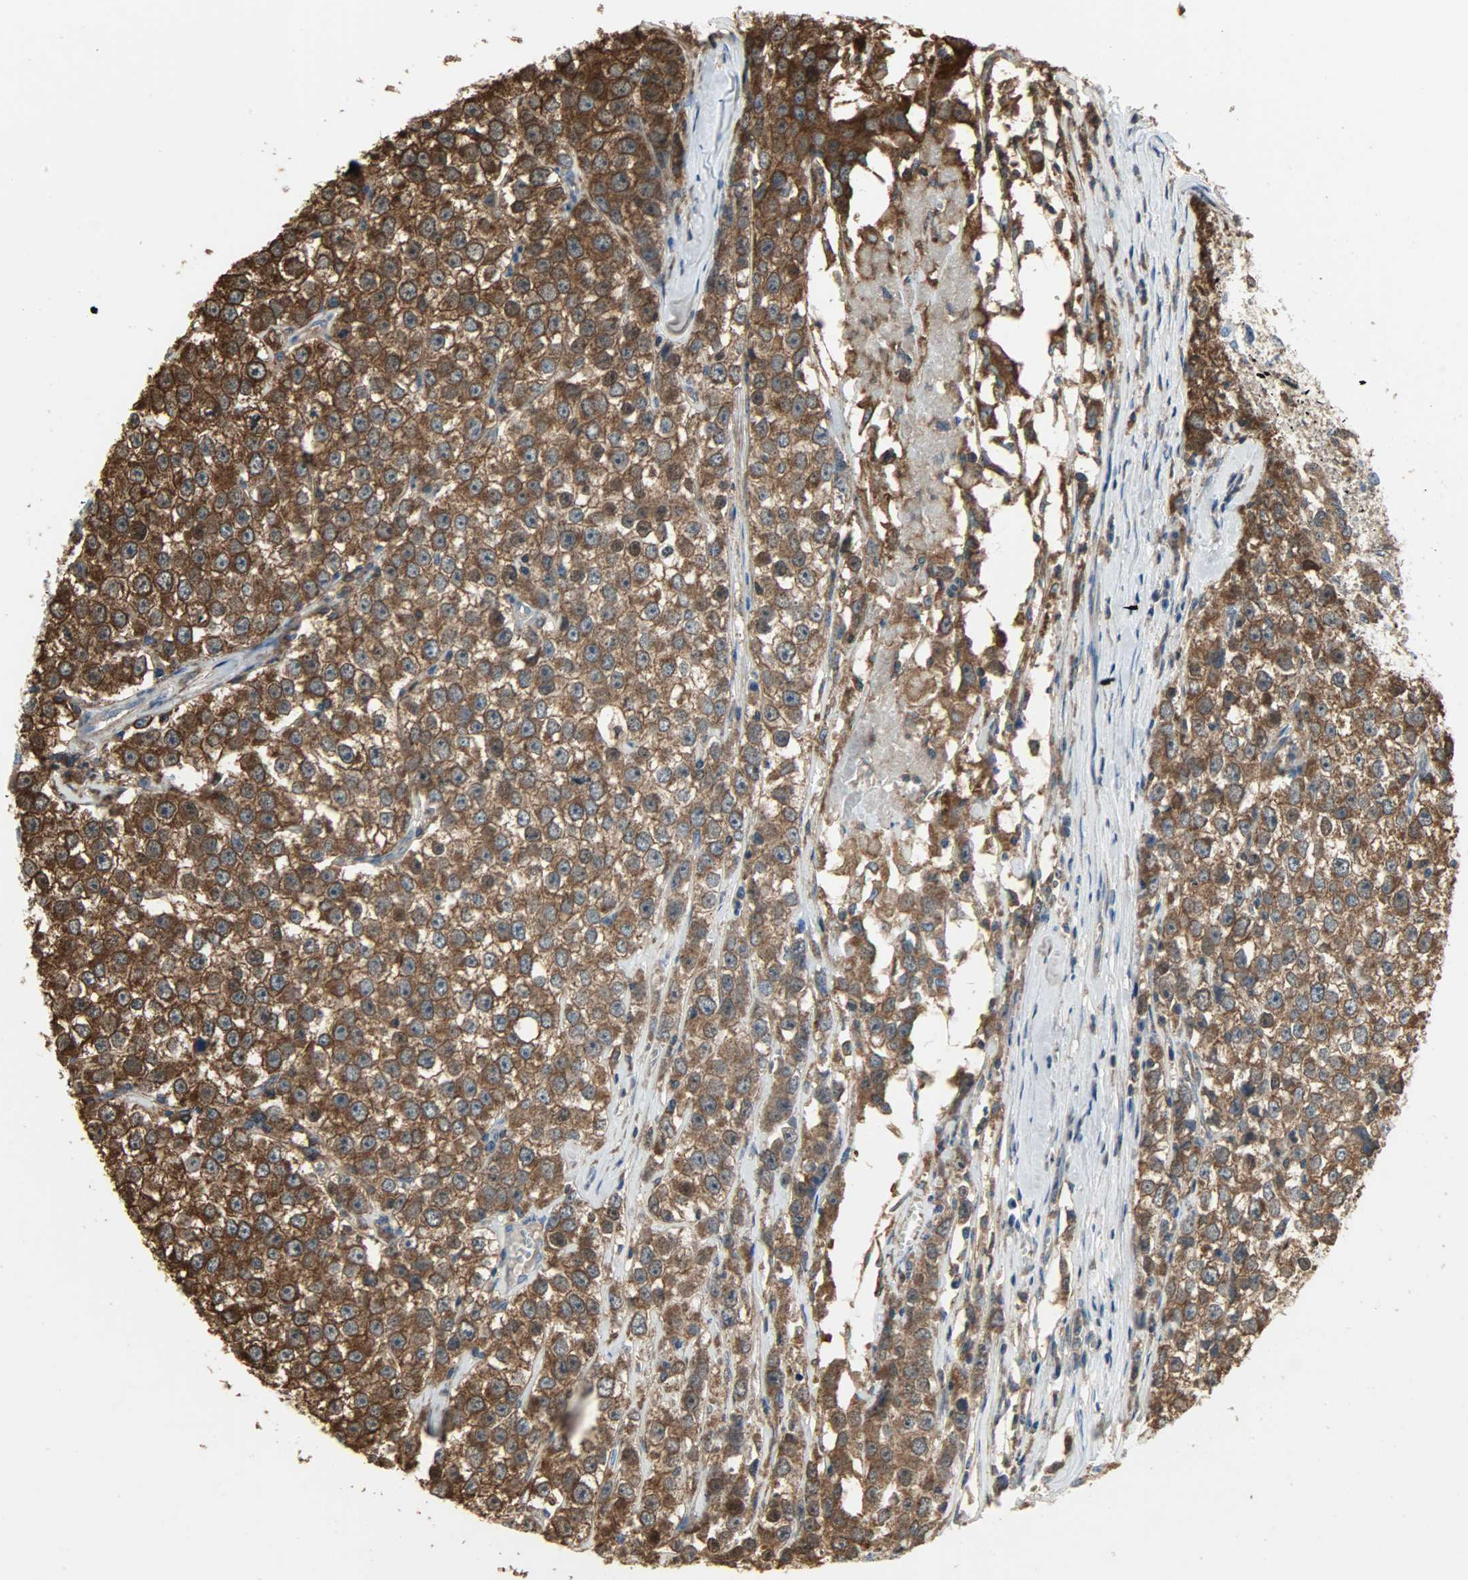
{"staining": {"intensity": "strong", "quantity": ">75%", "location": "cytoplasmic/membranous"}, "tissue": "testis cancer", "cell_type": "Tumor cells", "image_type": "cancer", "snomed": [{"axis": "morphology", "description": "Seminoma, NOS"}, {"axis": "morphology", "description": "Carcinoma, Embryonal, NOS"}, {"axis": "topography", "description": "Testis"}], "caption": "Testis seminoma was stained to show a protein in brown. There is high levels of strong cytoplasmic/membranous staining in about >75% of tumor cells.", "gene": "LDHB", "patient": {"sex": "male", "age": 52}}